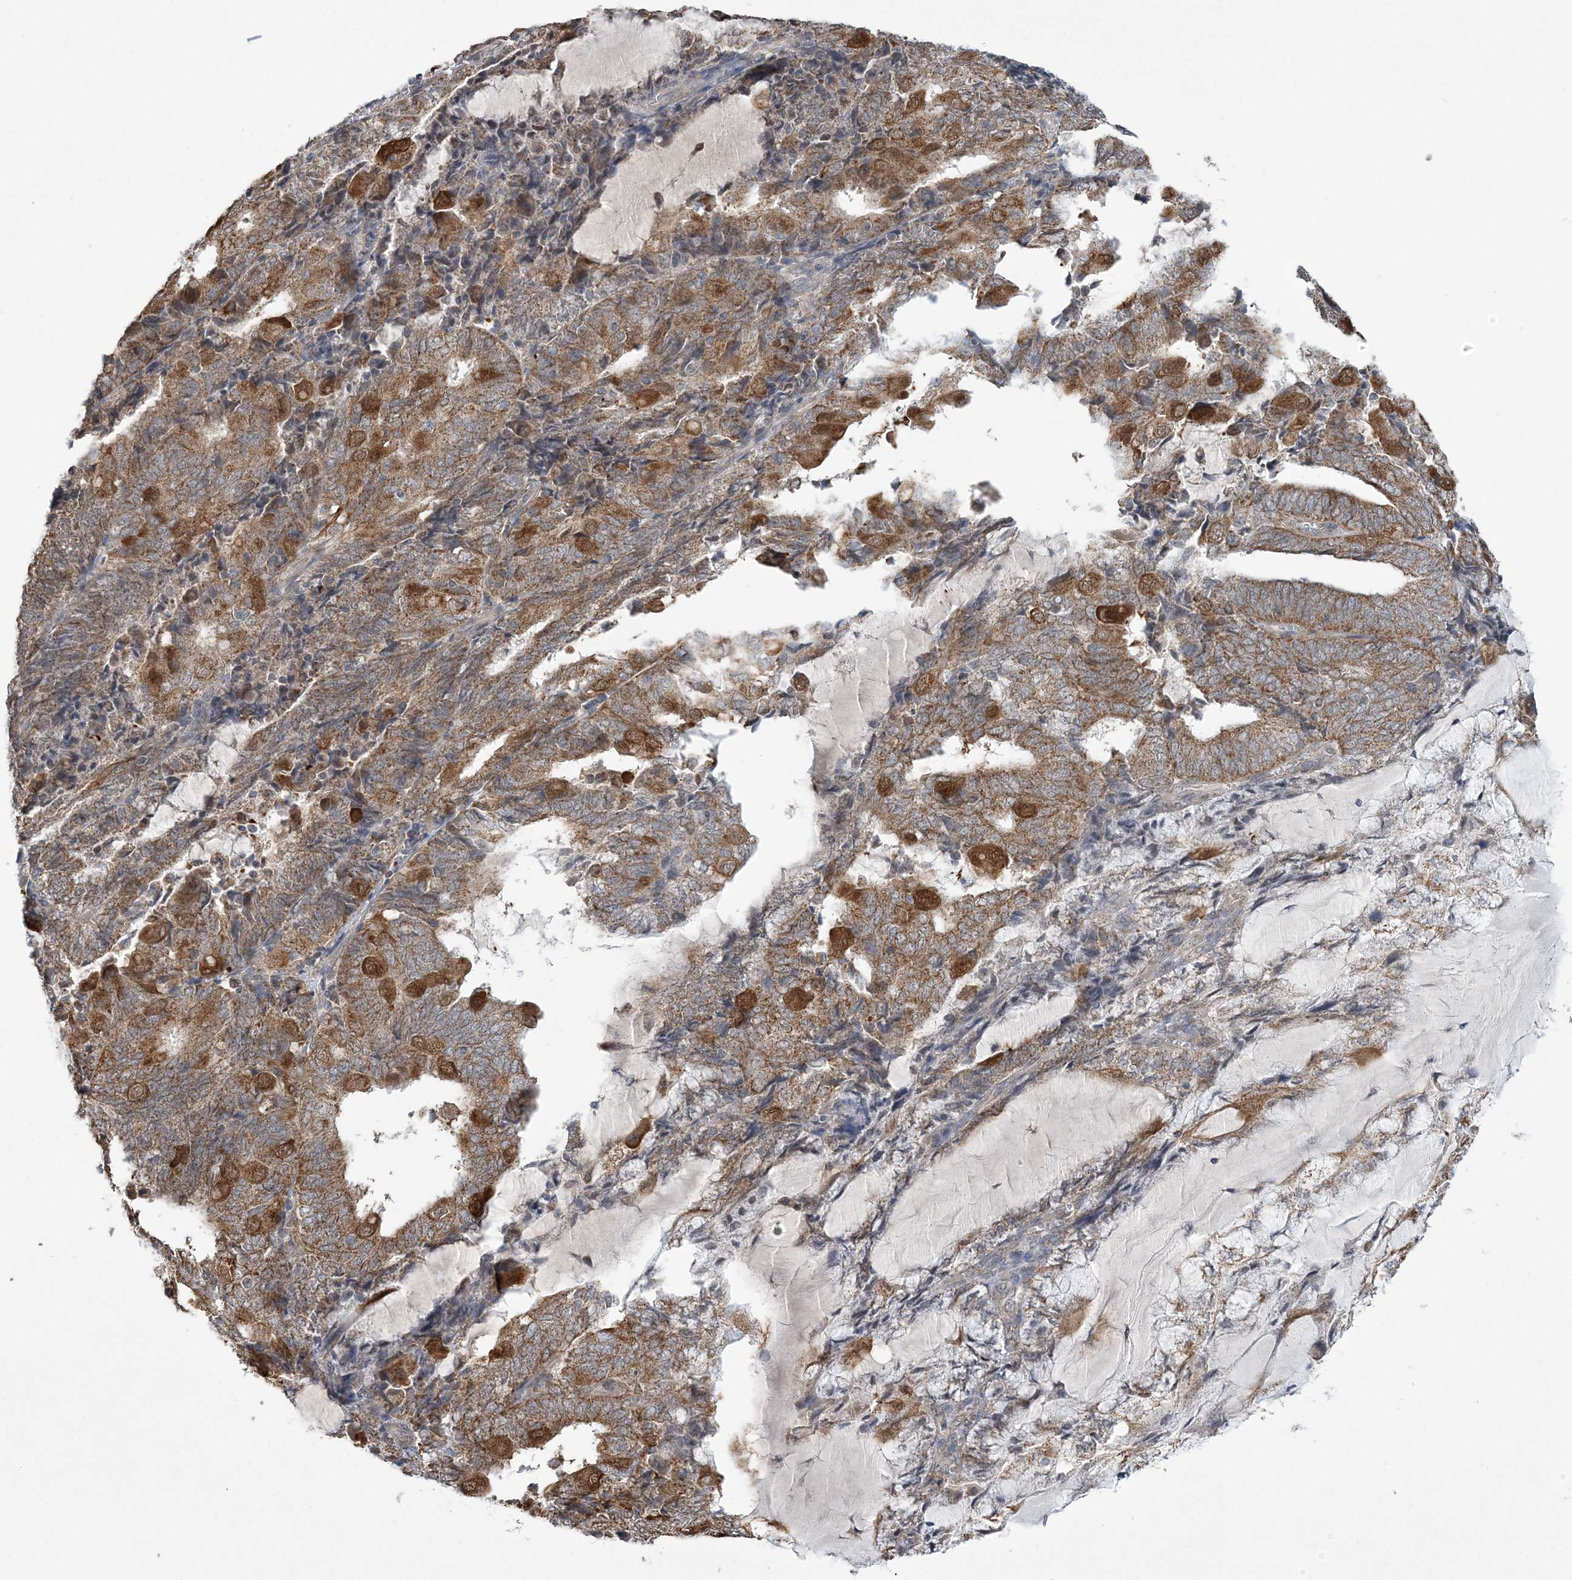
{"staining": {"intensity": "moderate", "quantity": ">75%", "location": "cytoplasmic/membranous"}, "tissue": "endometrial cancer", "cell_type": "Tumor cells", "image_type": "cancer", "snomed": [{"axis": "morphology", "description": "Adenocarcinoma, NOS"}, {"axis": "topography", "description": "Endometrium"}], "caption": "DAB (3,3'-diaminobenzidine) immunohistochemical staining of endometrial cancer (adenocarcinoma) exhibits moderate cytoplasmic/membranous protein expression in about >75% of tumor cells.", "gene": "SLX9", "patient": {"sex": "female", "age": 81}}